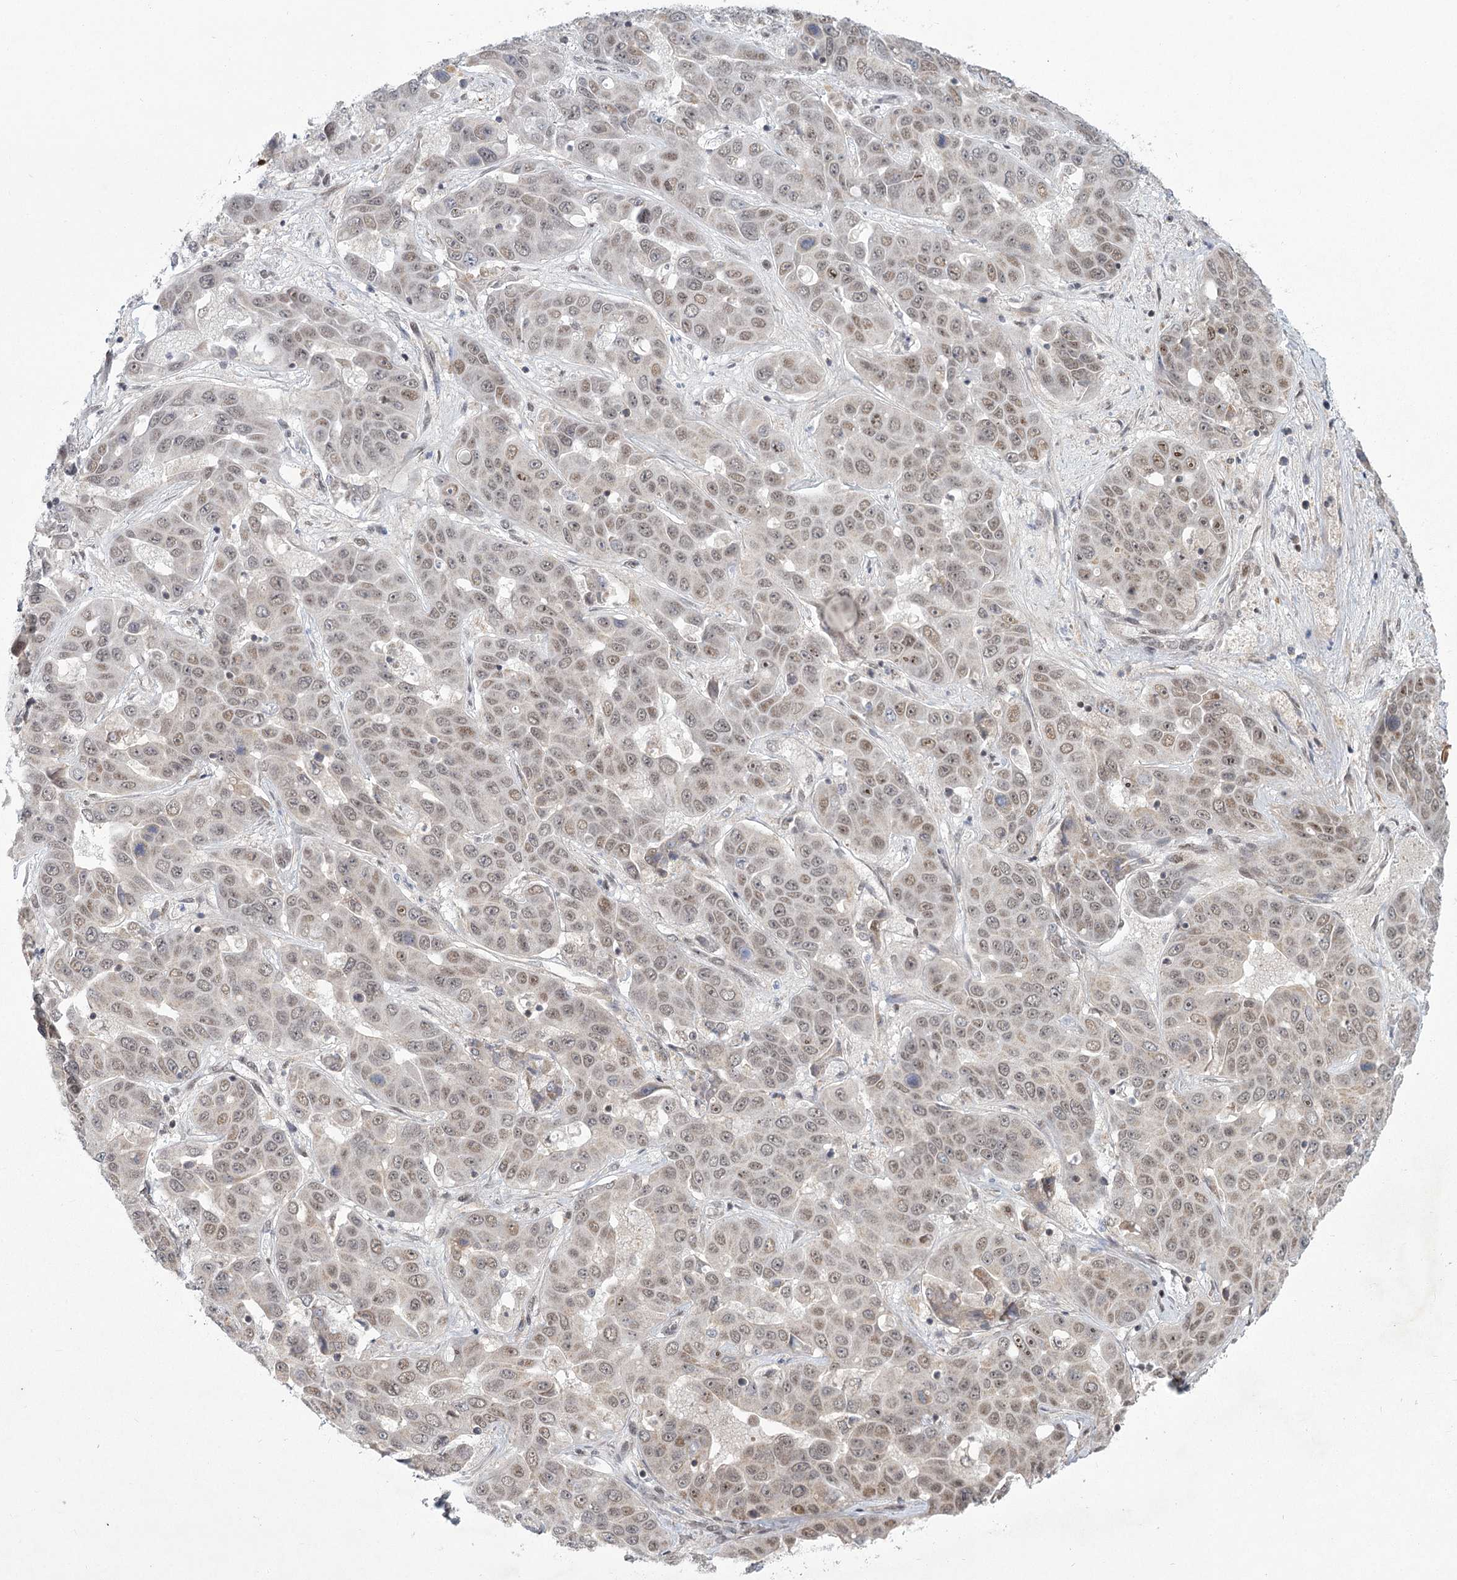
{"staining": {"intensity": "weak", "quantity": ">75%", "location": "nuclear"}, "tissue": "liver cancer", "cell_type": "Tumor cells", "image_type": "cancer", "snomed": [{"axis": "morphology", "description": "Cholangiocarcinoma"}, {"axis": "topography", "description": "Liver"}], "caption": "Immunohistochemical staining of cholangiocarcinoma (liver) demonstrates low levels of weak nuclear protein positivity in about >75% of tumor cells.", "gene": "CIB4", "patient": {"sex": "female", "age": 52}}